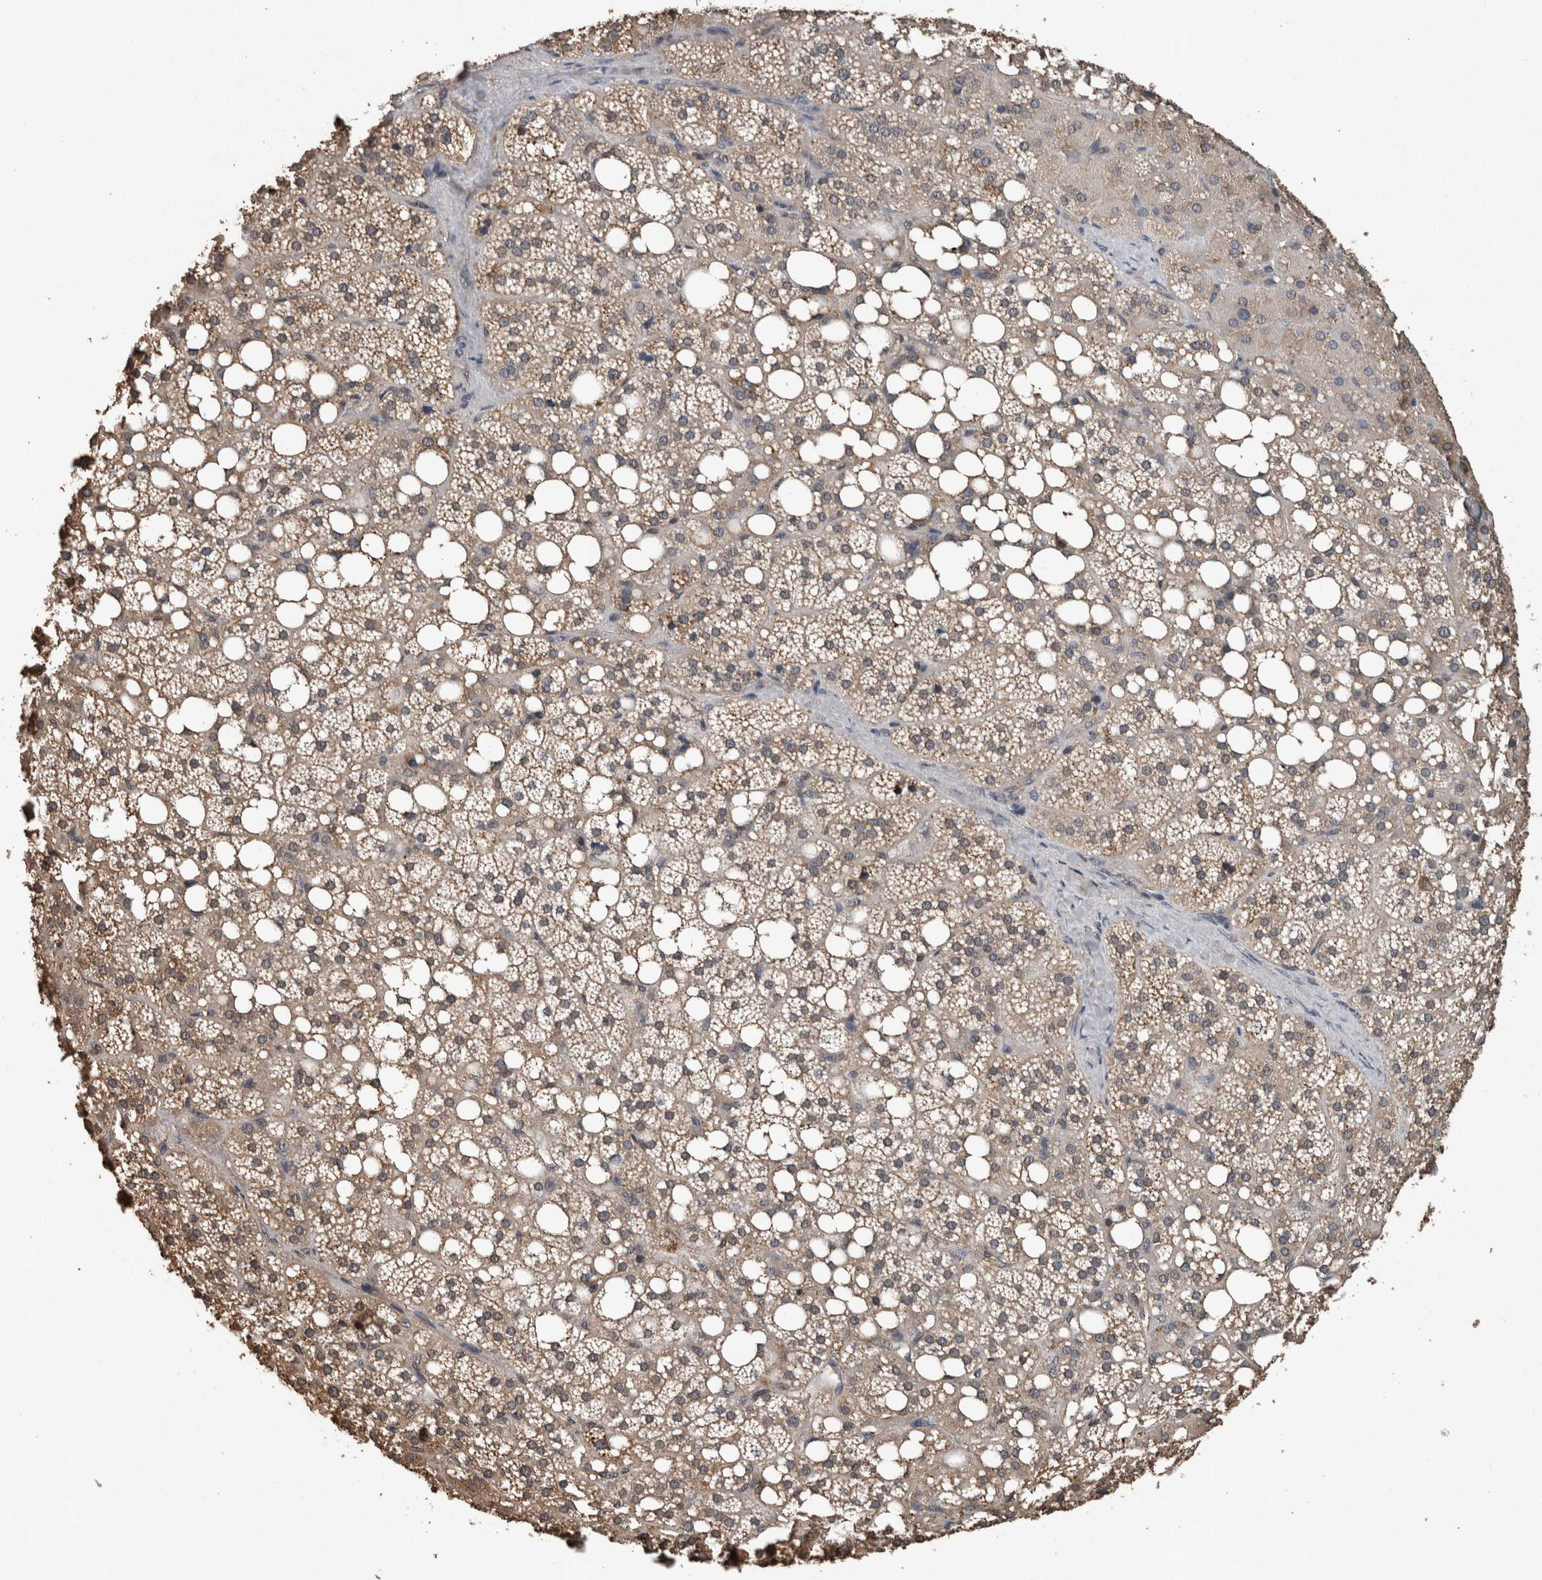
{"staining": {"intensity": "moderate", "quantity": "25%-75%", "location": "cytoplasmic/membranous"}, "tissue": "adrenal gland", "cell_type": "Glandular cells", "image_type": "normal", "snomed": [{"axis": "morphology", "description": "Normal tissue, NOS"}, {"axis": "topography", "description": "Adrenal gland"}], "caption": "A medium amount of moderate cytoplasmic/membranous positivity is seen in about 25%-75% of glandular cells in normal adrenal gland.", "gene": "FGFRL1", "patient": {"sex": "female", "age": 59}}